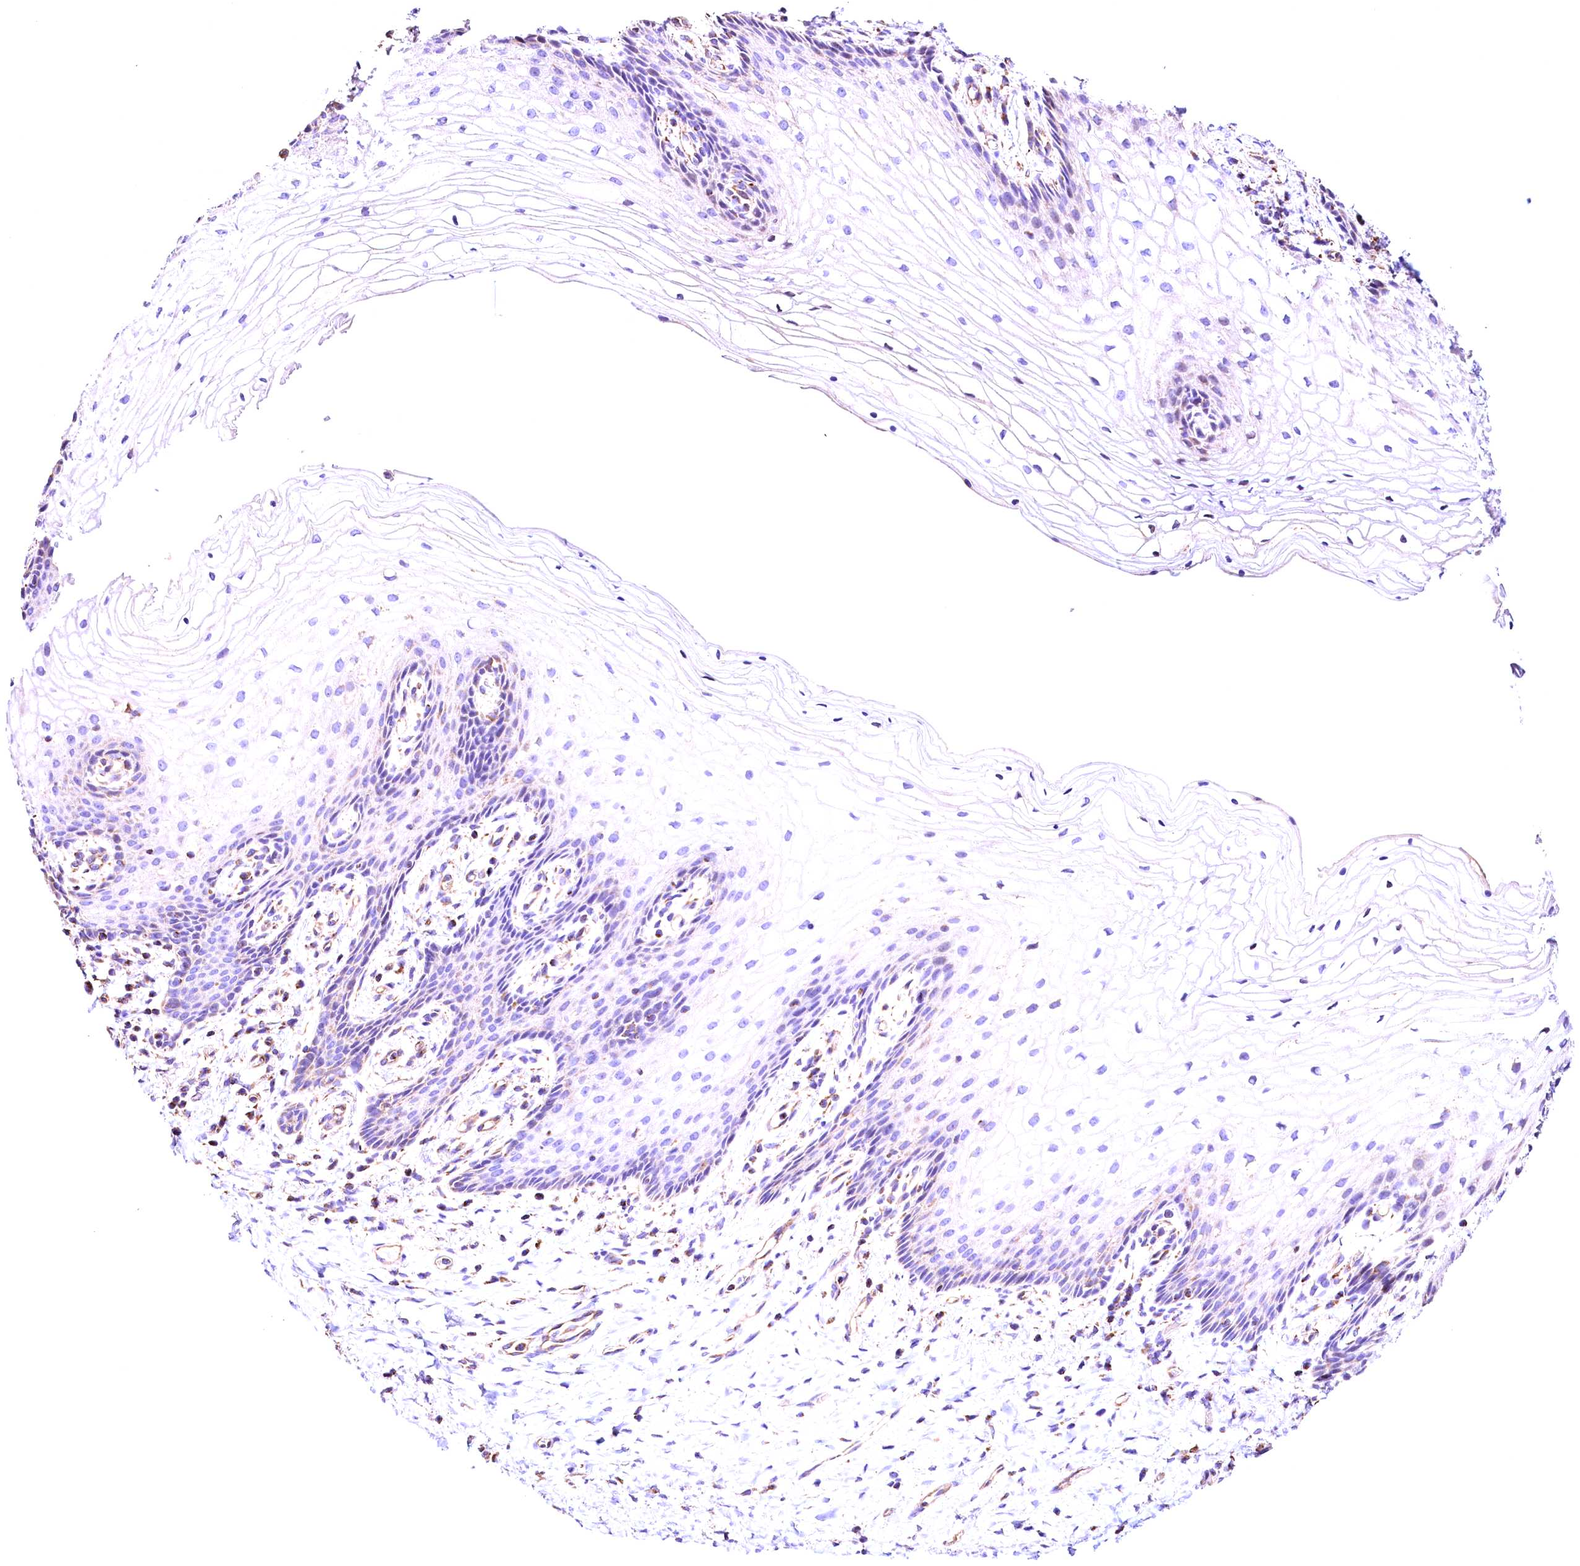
{"staining": {"intensity": "negative", "quantity": "none", "location": "none"}, "tissue": "vagina", "cell_type": "Squamous epithelial cells", "image_type": "normal", "snomed": [{"axis": "morphology", "description": "Normal tissue, NOS"}, {"axis": "topography", "description": "Vagina"}], "caption": "The micrograph reveals no staining of squamous epithelial cells in normal vagina. The staining was performed using DAB to visualize the protein expression in brown, while the nuclei were stained in blue with hematoxylin (Magnification: 20x).", "gene": "ACAA2", "patient": {"sex": "female", "age": 60}}